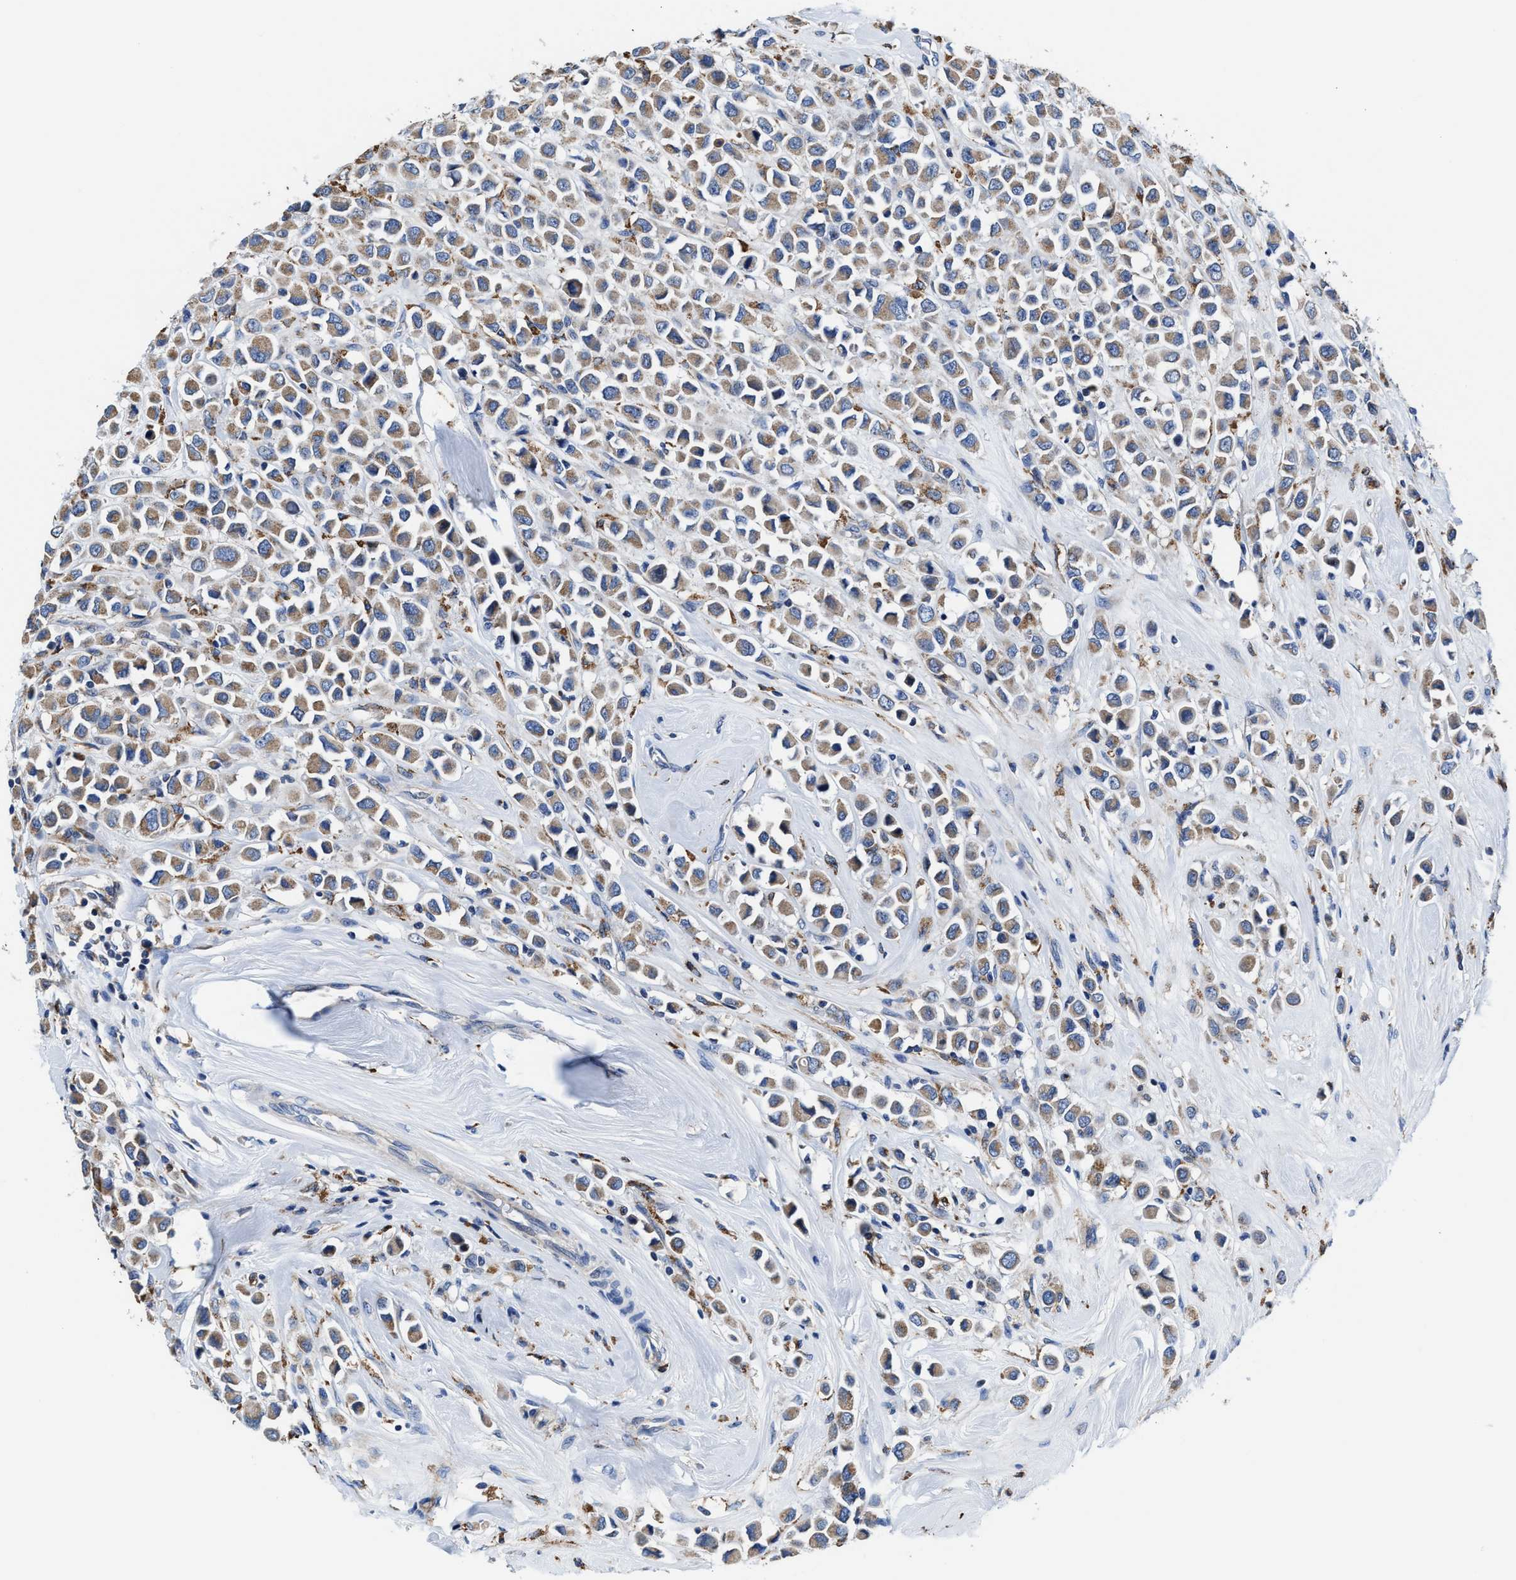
{"staining": {"intensity": "weak", "quantity": ">75%", "location": "cytoplasmic/membranous"}, "tissue": "breast cancer", "cell_type": "Tumor cells", "image_type": "cancer", "snomed": [{"axis": "morphology", "description": "Duct carcinoma"}, {"axis": "topography", "description": "Breast"}], "caption": "Immunohistochemistry staining of breast cancer, which shows low levels of weak cytoplasmic/membranous staining in approximately >75% of tumor cells indicating weak cytoplasmic/membranous protein staining. The staining was performed using DAB (brown) for protein detection and nuclei were counterstained in hematoxylin (blue).", "gene": "TMEM30A", "patient": {"sex": "female", "age": 61}}